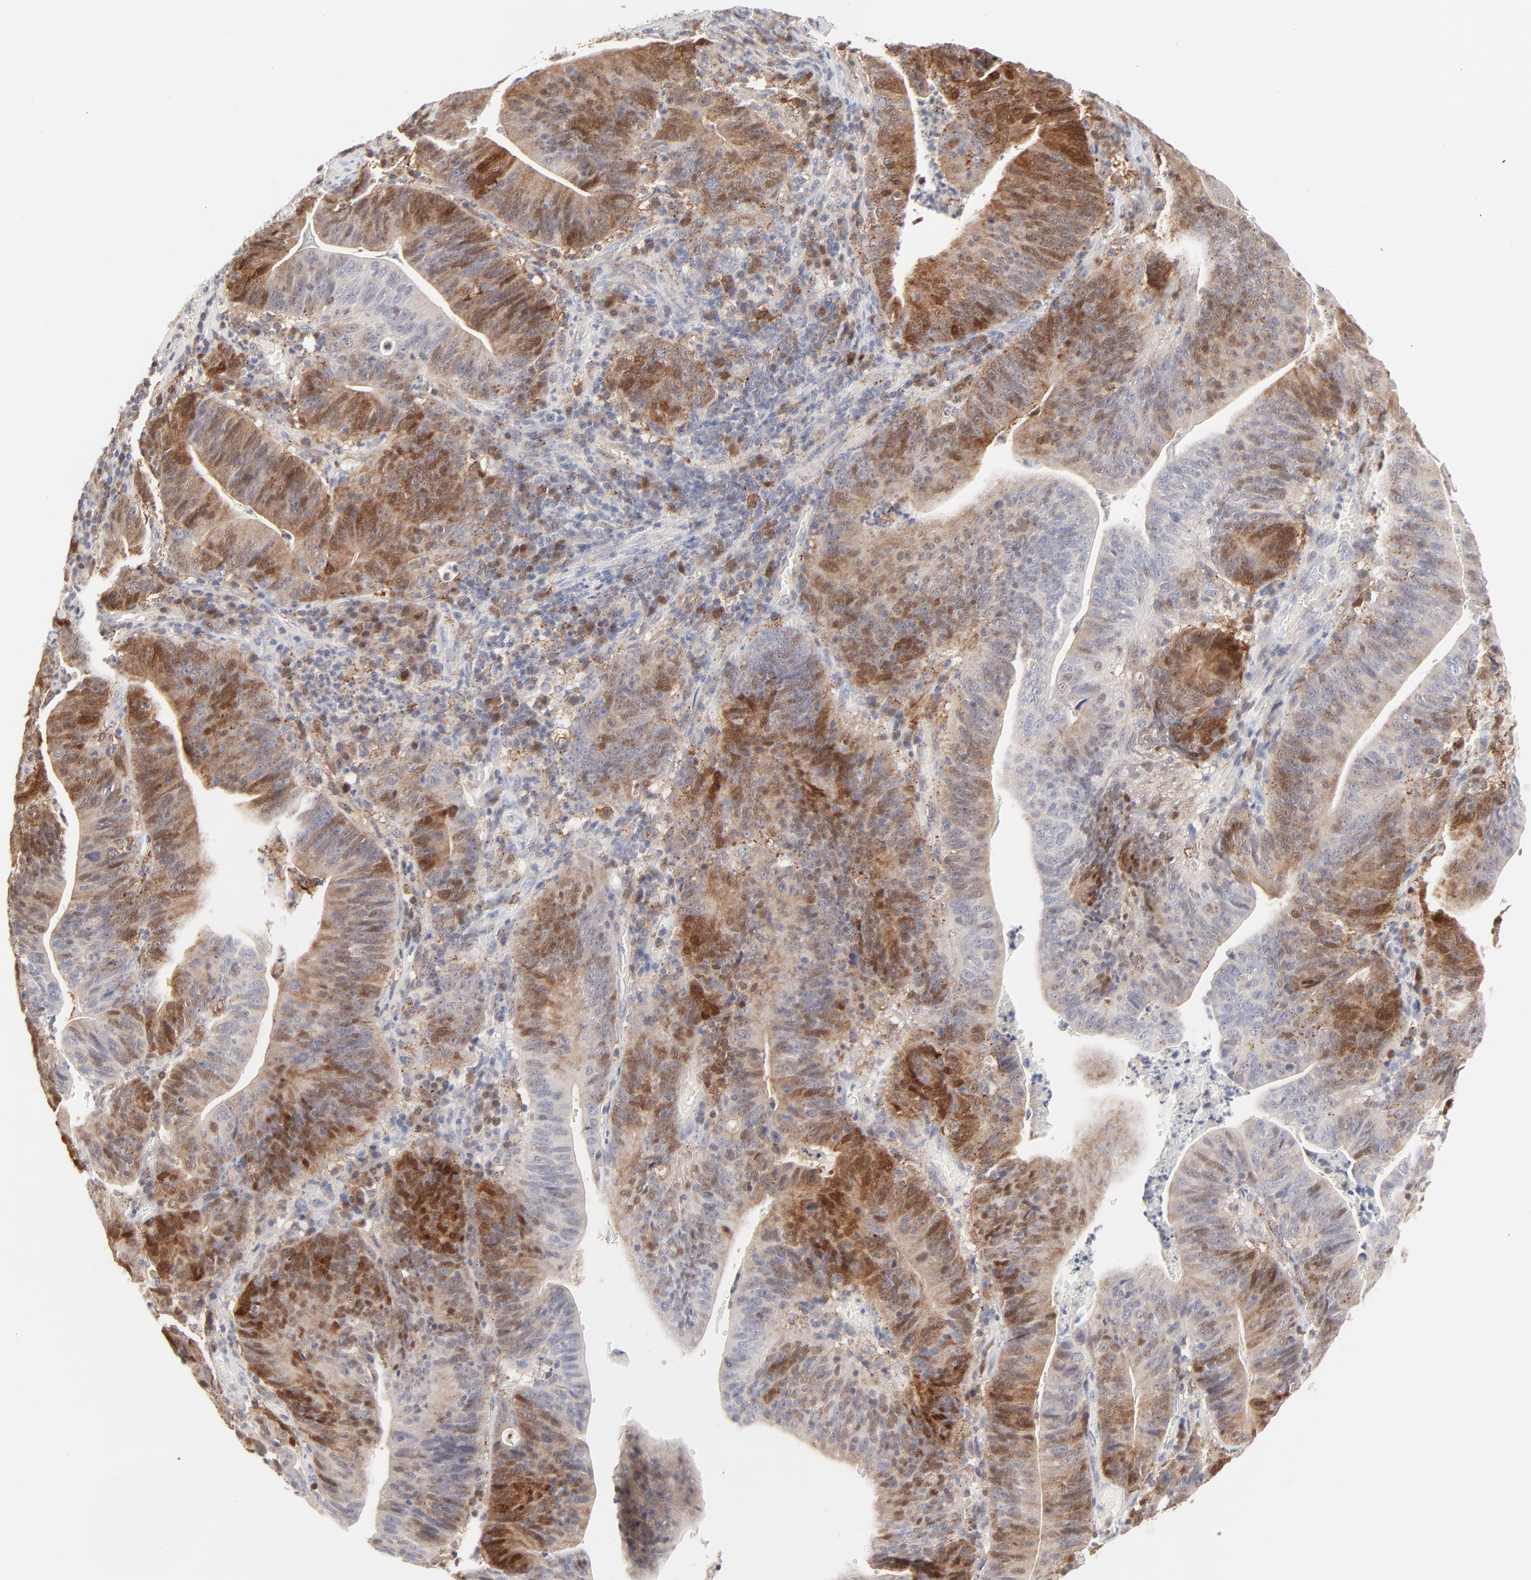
{"staining": {"intensity": "moderate", "quantity": "25%-75%", "location": "cytoplasmic/membranous"}, "tissue": "stomach cancer", "cell_type": "Tumor cells", "image_type": "cancer", "snomed": [{"axis": "morphology", "description": "Adenocarcinoma, NOS"}, {"axis": "topography", "description": "Stomach, lower"}], "caption": "Stomach adenocarcinoma tissue displays moderate cytoplasmic/membranous expression in about 25%-75% of tumor cells Immunohistochemistry stains the protein in brown and the nuclei are stained blue.", "gene": "CDK6", "patient": {"sex": "female", "age": 86}}